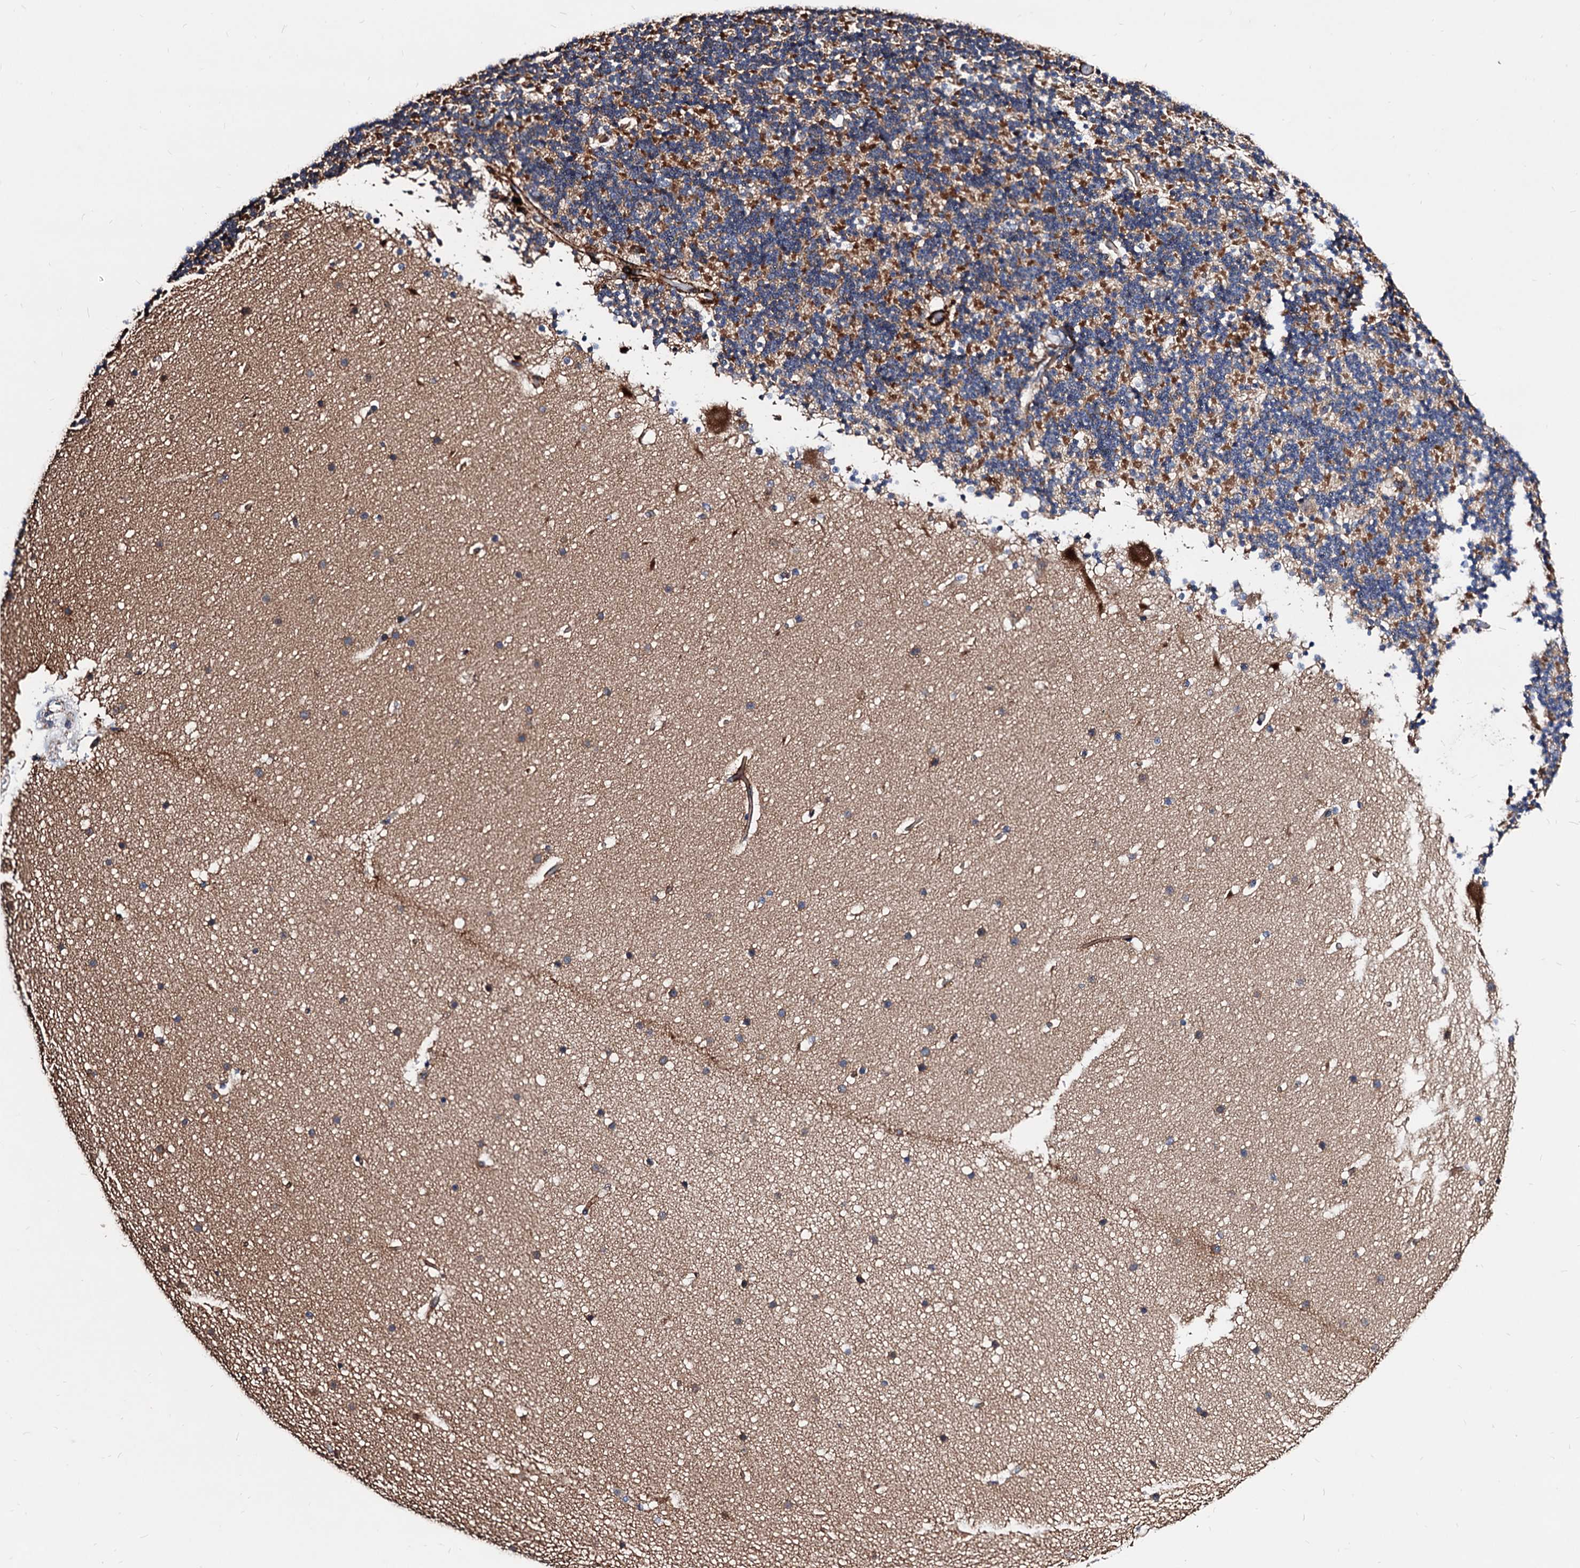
{"staining": {"intensity": "moderate", "quantity": "25%-75%", "location": "cytoplasmic/membranous"}, "tissue": "cerebellum", "cell_type": "Cells in granular layer", "image_type": "normal", "snomed": [{"axis": "morphology", "description": "Normal tissue, NOS"}, {"axis": "topography", "description": "Cerebellum"}], "caption": "Cells in granular layer exhibit medium levels of moderate cytoplasmic/membranous positivity in about 25%-75% of cells in benign human cerebellum.", "gene": "WDR11", "patient": {"sex": "male", "age": 57}}